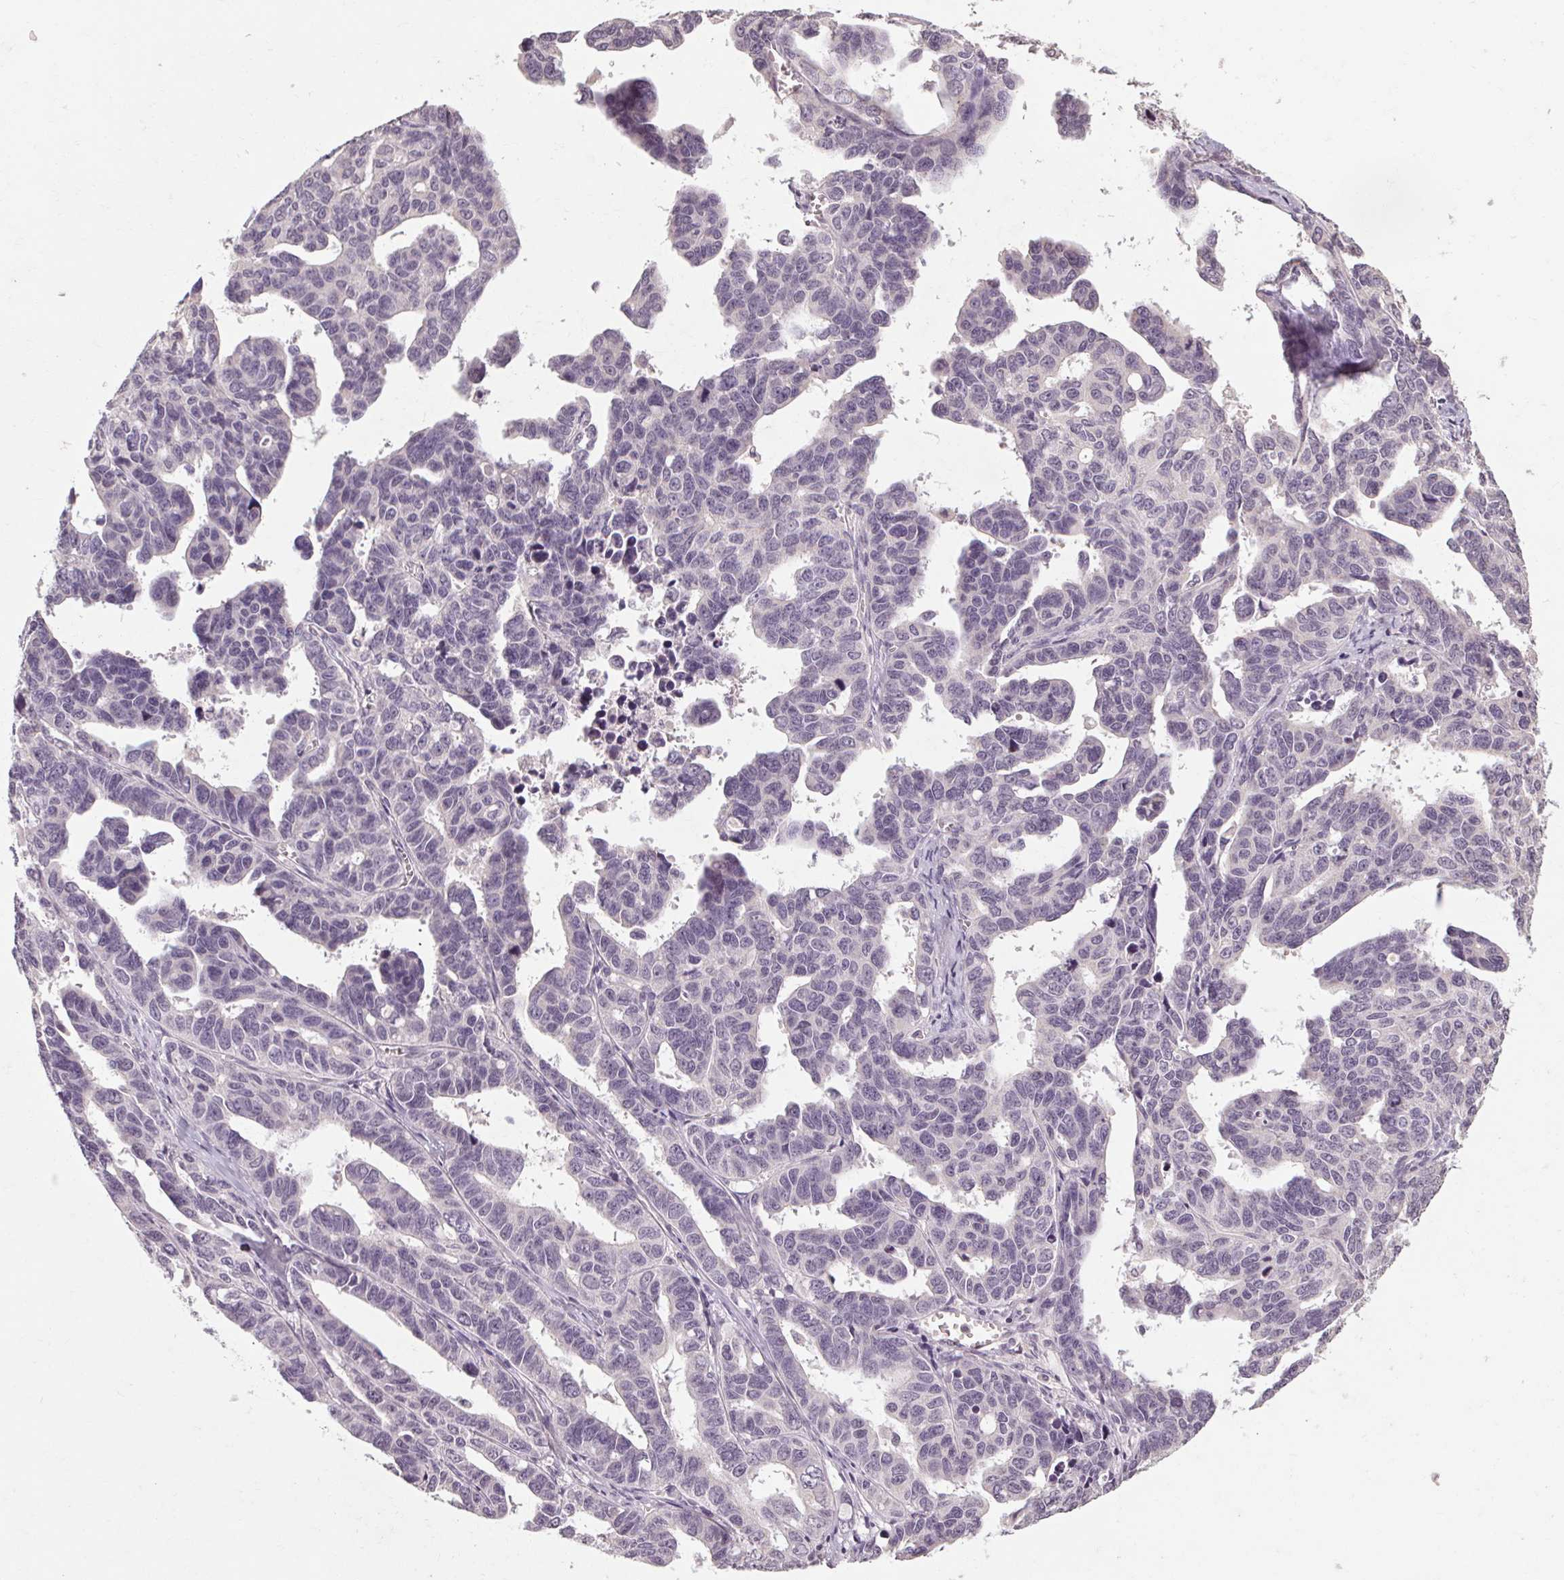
{"staining": {"intensity": "negative", "quantity": "none", "location": "none"}, "tissue": "ovarian cancer", "cell_type": "Tumor cells", "image_type": "cancer", "snomed": [{"axis": "morphology", "description": "Cystadenocarcinoma, serous, NOS"}, {"axis": "topography", "description": "Ovary"}], "caption": "This histopathology image is of ovarian cancer stained with IHC to label a protein in brown with the nuclei are counter-stained blue. There is no staining in tumor cells.", "gene": "POMC", "patient": {"sex": "female", "age": 69}}